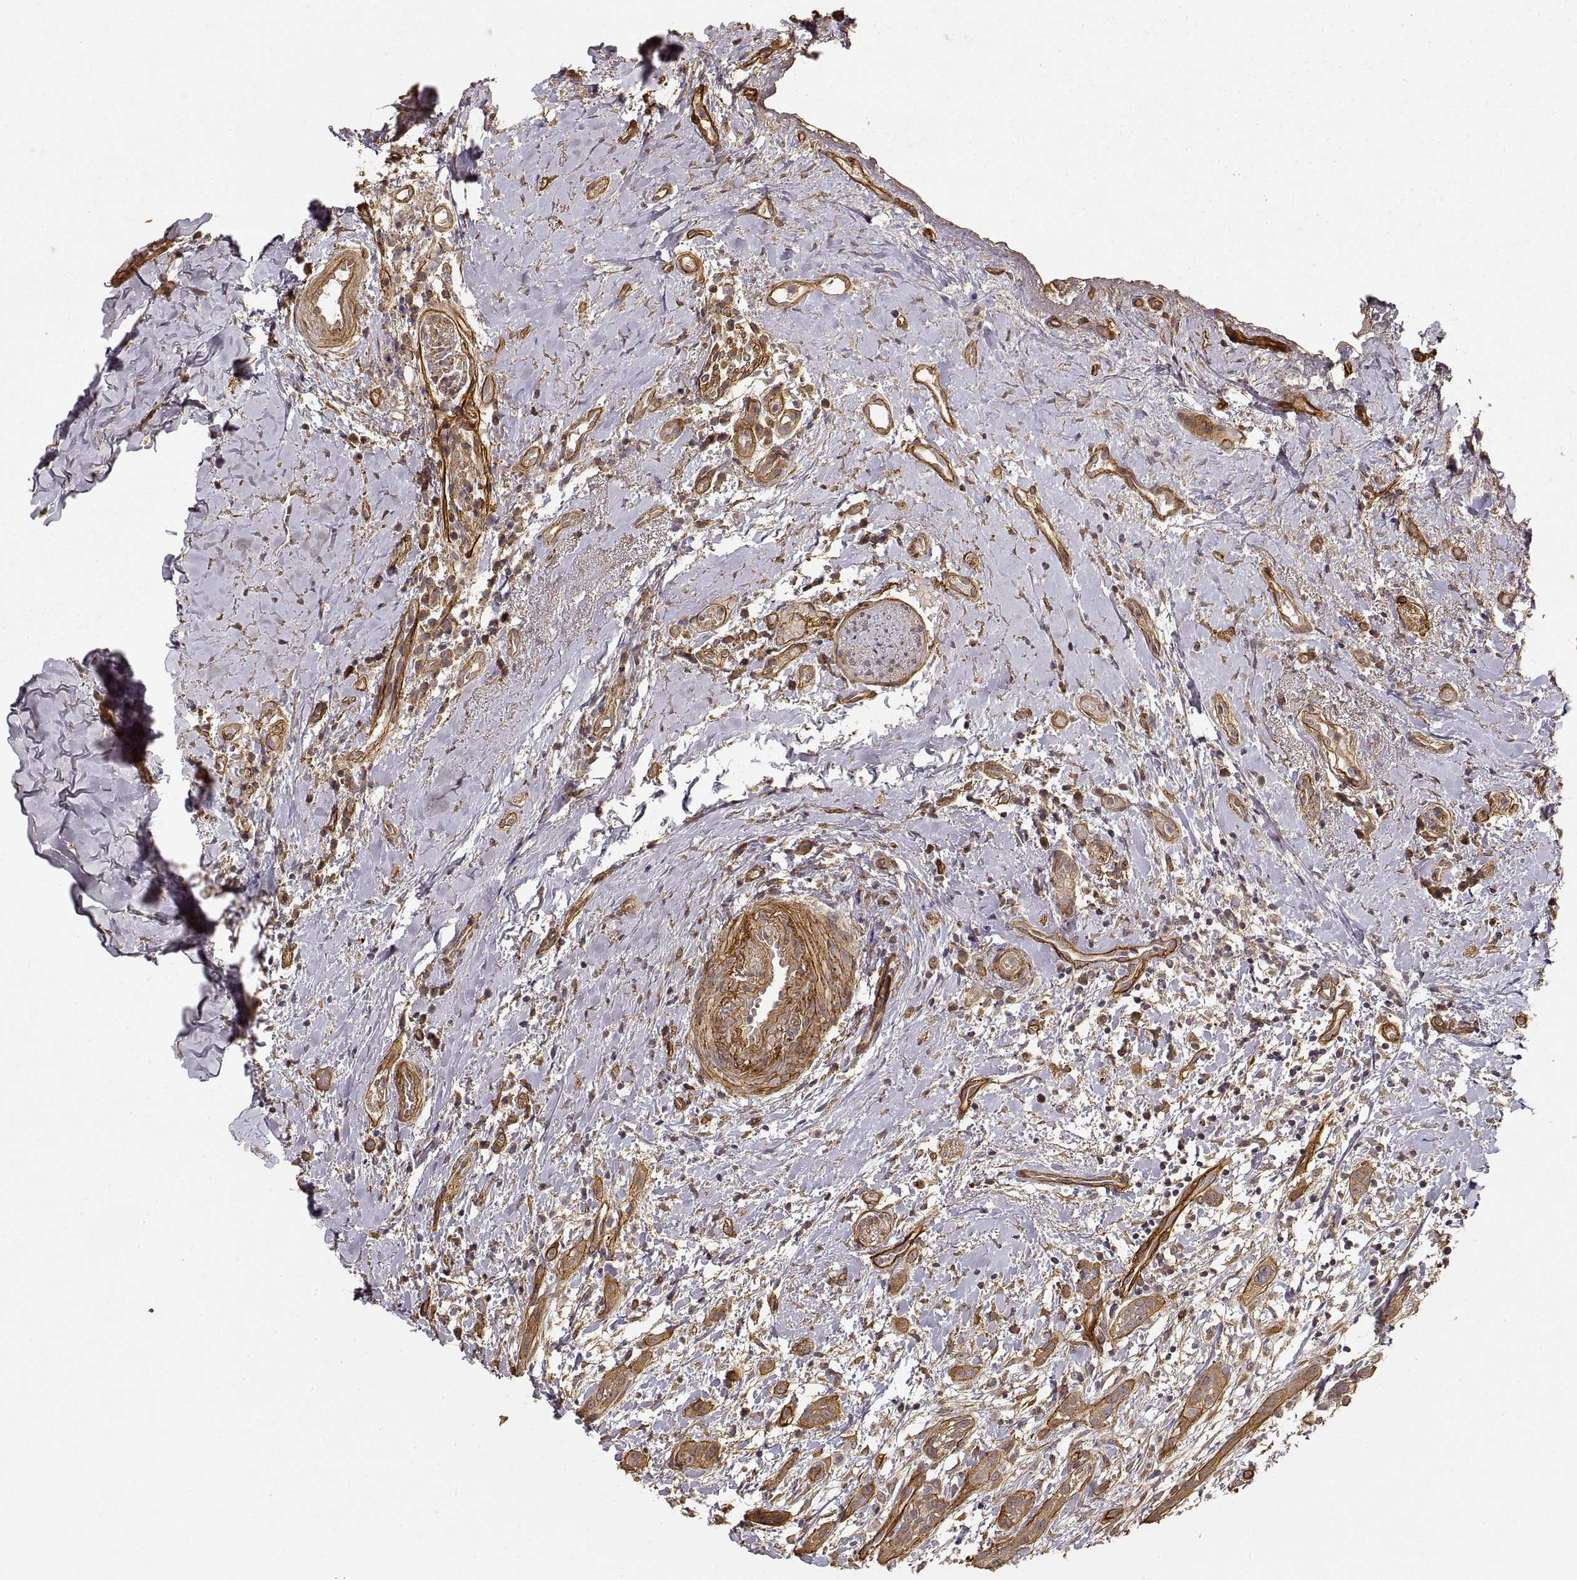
{"staining": {"intensity": "moderate", "quantity": ">75%", "location": "cytoplasmic/membranous"}, "tissue": "head and neck cancer", "cell_type": "Tumor cells", "image_type": "cancer", "snomed": [{"axis": "morphology", "description": "Normal tissue, NOS"}, {"axis": "morphology", "description": "Squamous cell carcinoma, NOS"}, {"axis": "topography", "description": "Oral tissue"}, {"axis": "topography", "description": "Salivary gland"}, {"axis": "topography", "description": "Head-Neck"}], "caption": "Immunohistochemical staining of head and neck cancer shows moderate cytoplasmic/membranous protein positivity in approximately >75% of tumor cells.", "gene": "LAMA4", "patient": {"sex": "female", "age": 62}}